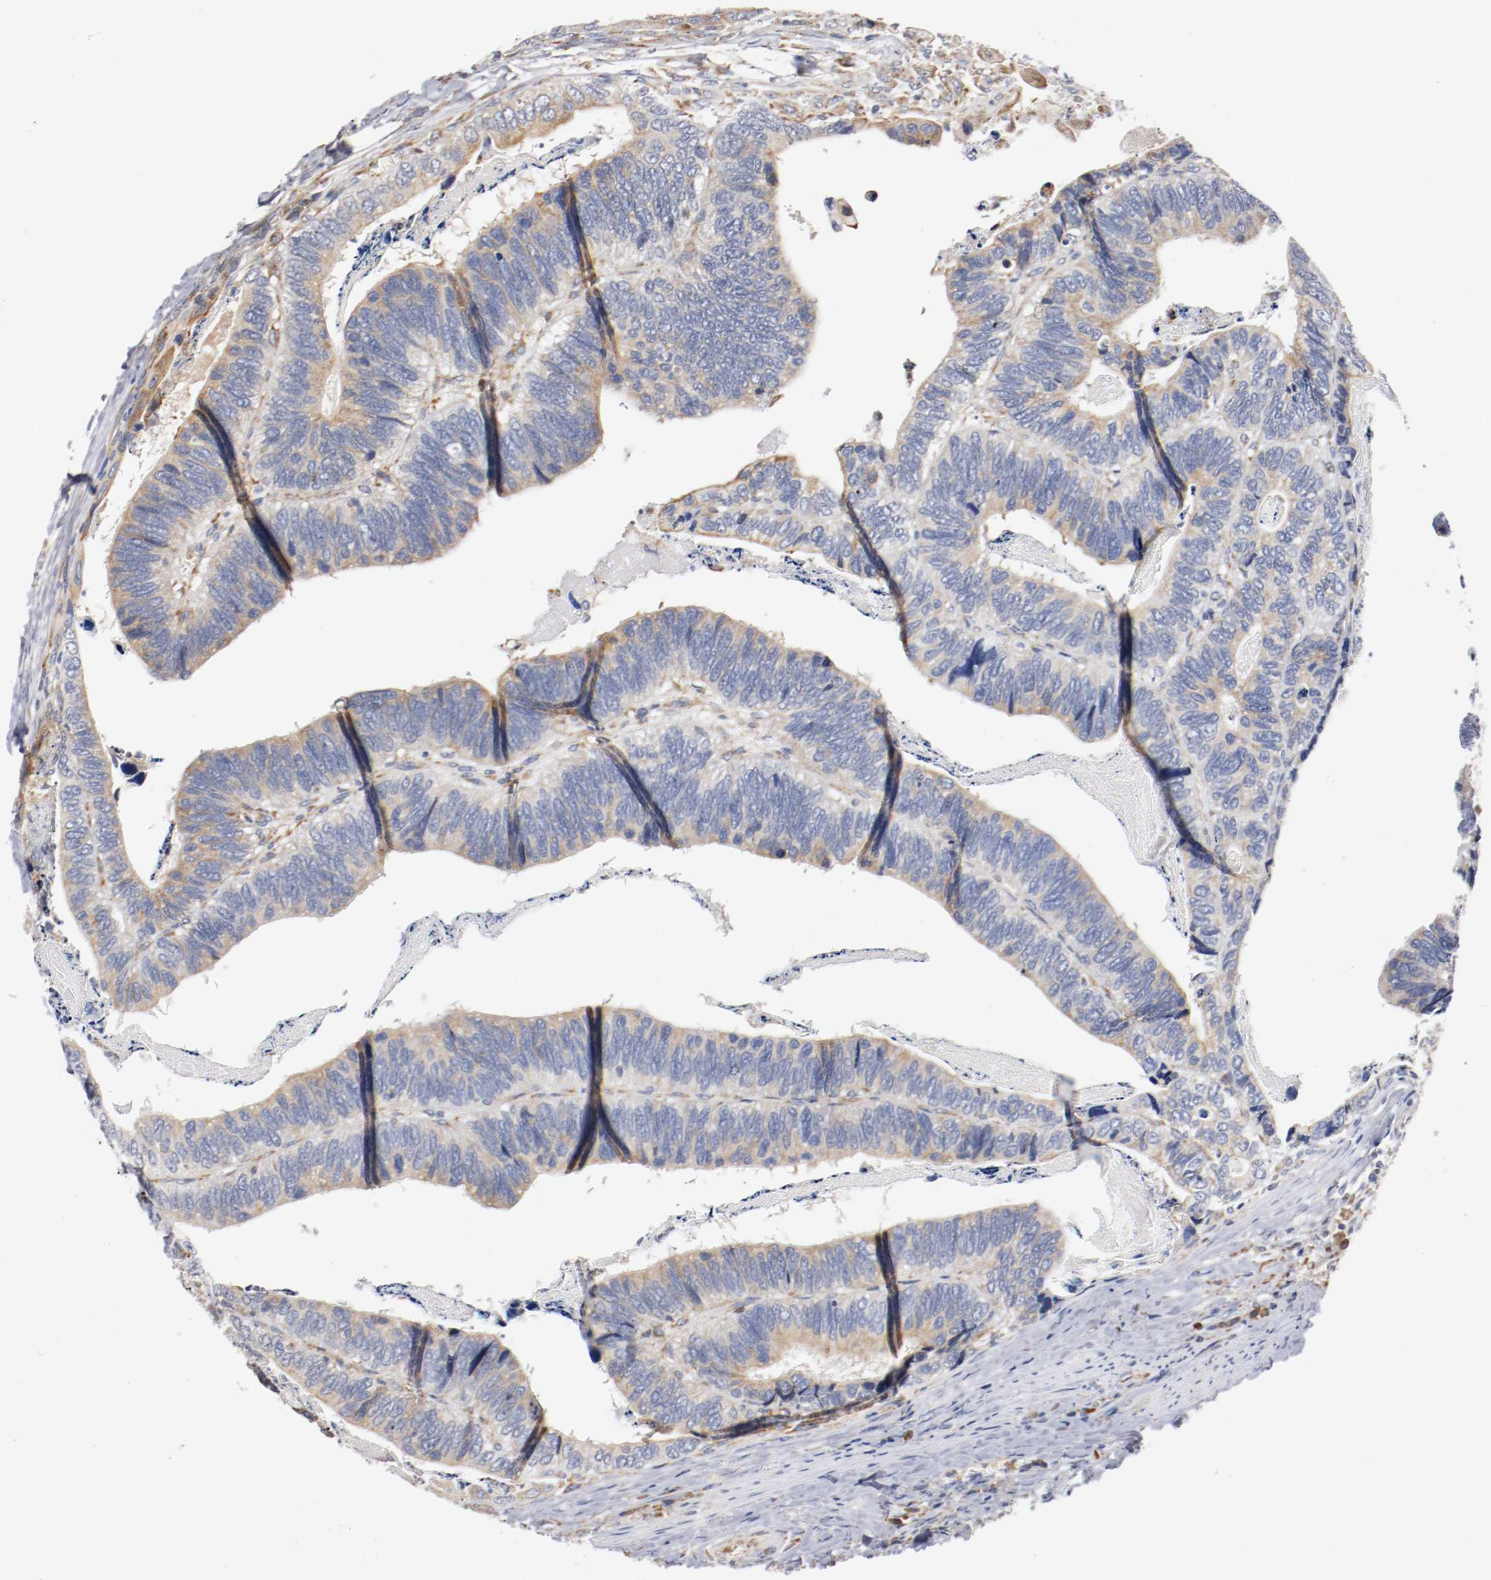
{"staining": {"intensity": "weak", "quantity": ">75%", "location": "cytoplasmic/membranous"}, "tissue": "colorectal cancer", "cell_type": "Tumor cells", "image_type": "cancer", "snomed": [{"axis": "morphology", "description": "Adenocarcinoma, NOS"}, {"axis": "topography", "description": "Colon"}], "caption": "Brown immunohistochemical staining in human colorectal cancer shows weak cytoplasmic/membranous positivity in about >75% of tumor cells. Nuclei are stained in blue.", "gene": "TNFSF13", "patient": {"sex": "male", "age": 72}}